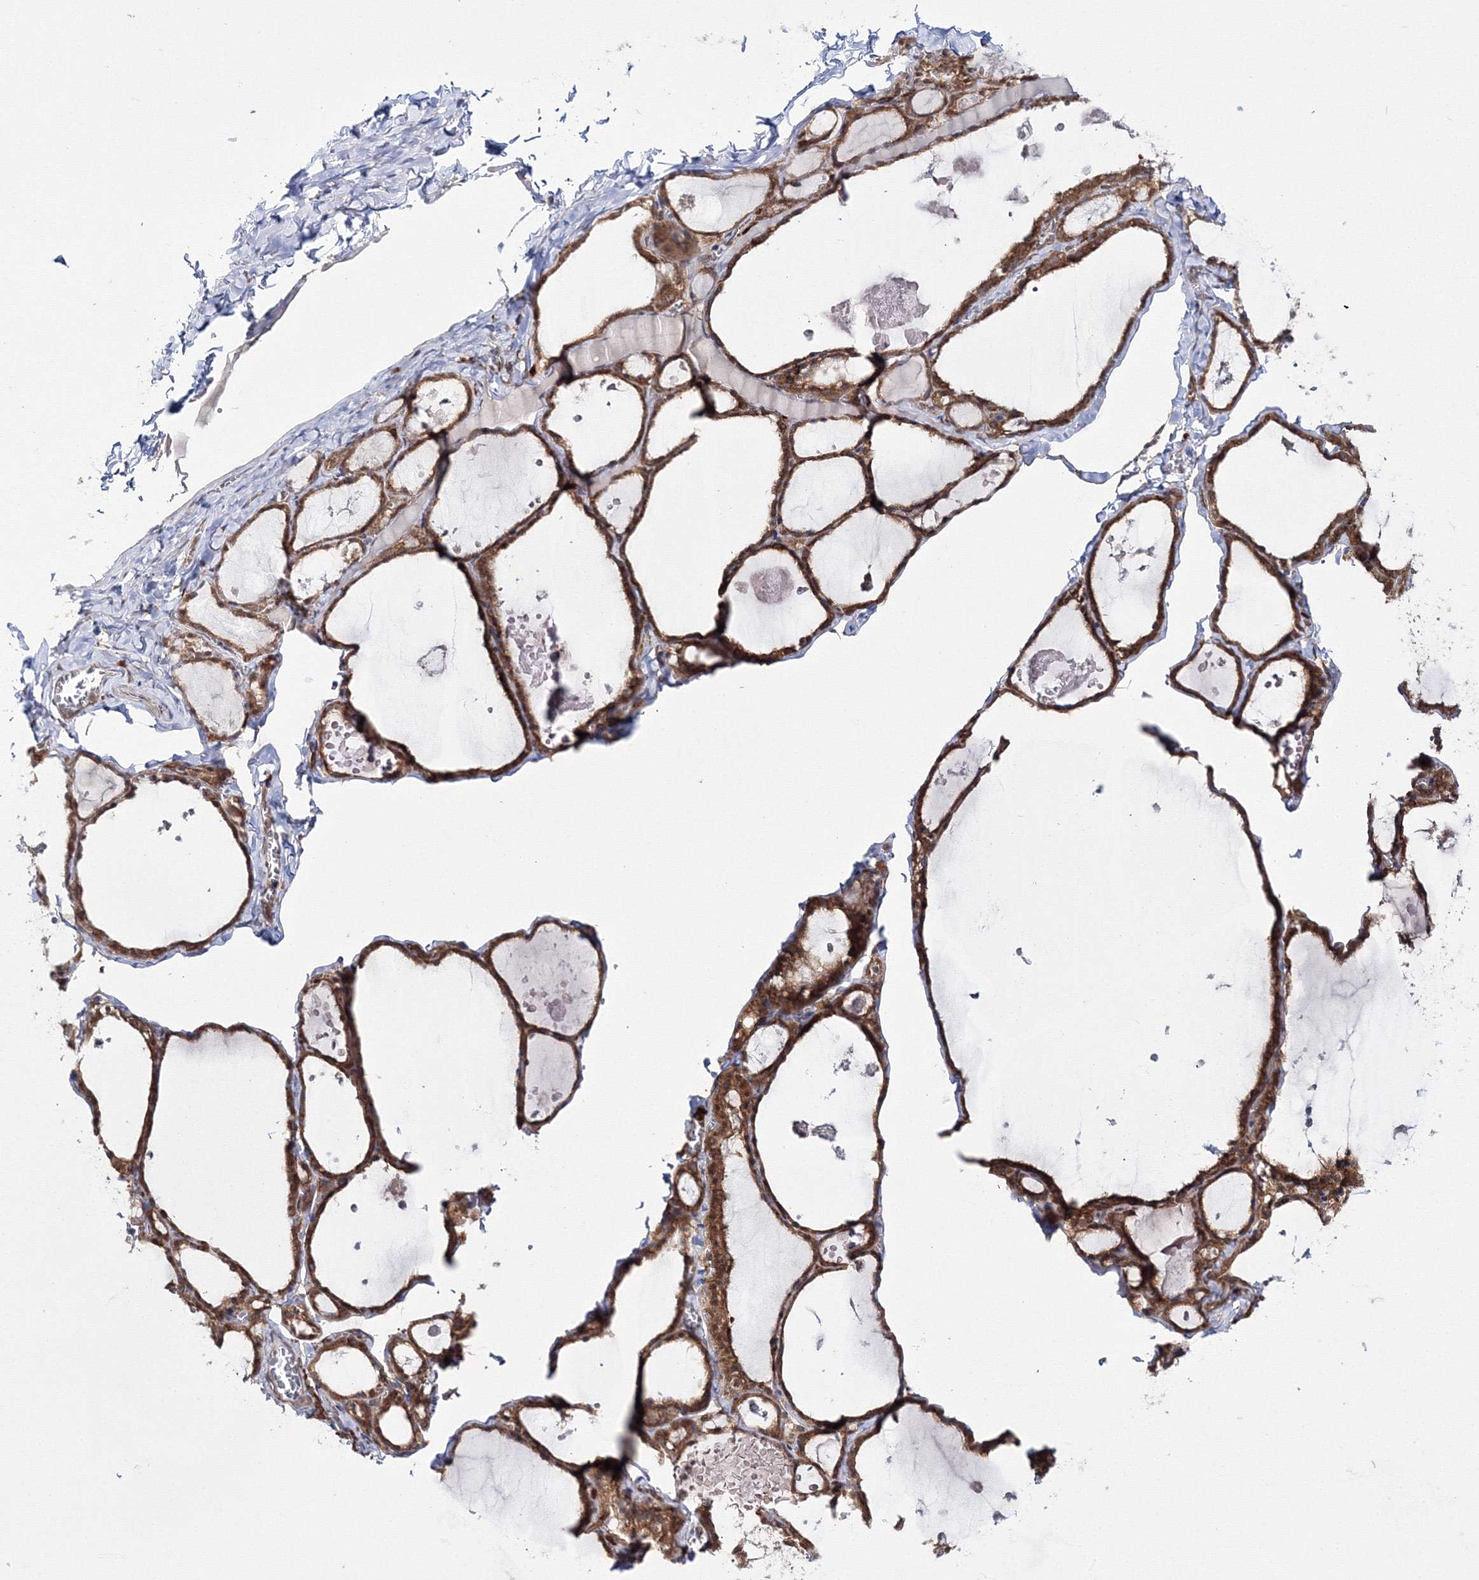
{"staining": {"intensity": "moderate", "quantity": ">75%", "location": "cytoplasmic/membranous"}, "tissue": "thyroid gland", "cell_type": "Glandular cells", "image_type": "normal", "snomed": [{"axis": "morphology", "description": "Normal tissue, NOS"}, {"axis": "topography", "description": "Thyroid gland"}], "caption": "Protein analysis of benign thyroid gland displays moderate cytoplasmic/membranous expression in approximately >75% of glandular cells.", "gene": "HARS1", "patient": {"sex": "male", "age": 56}}